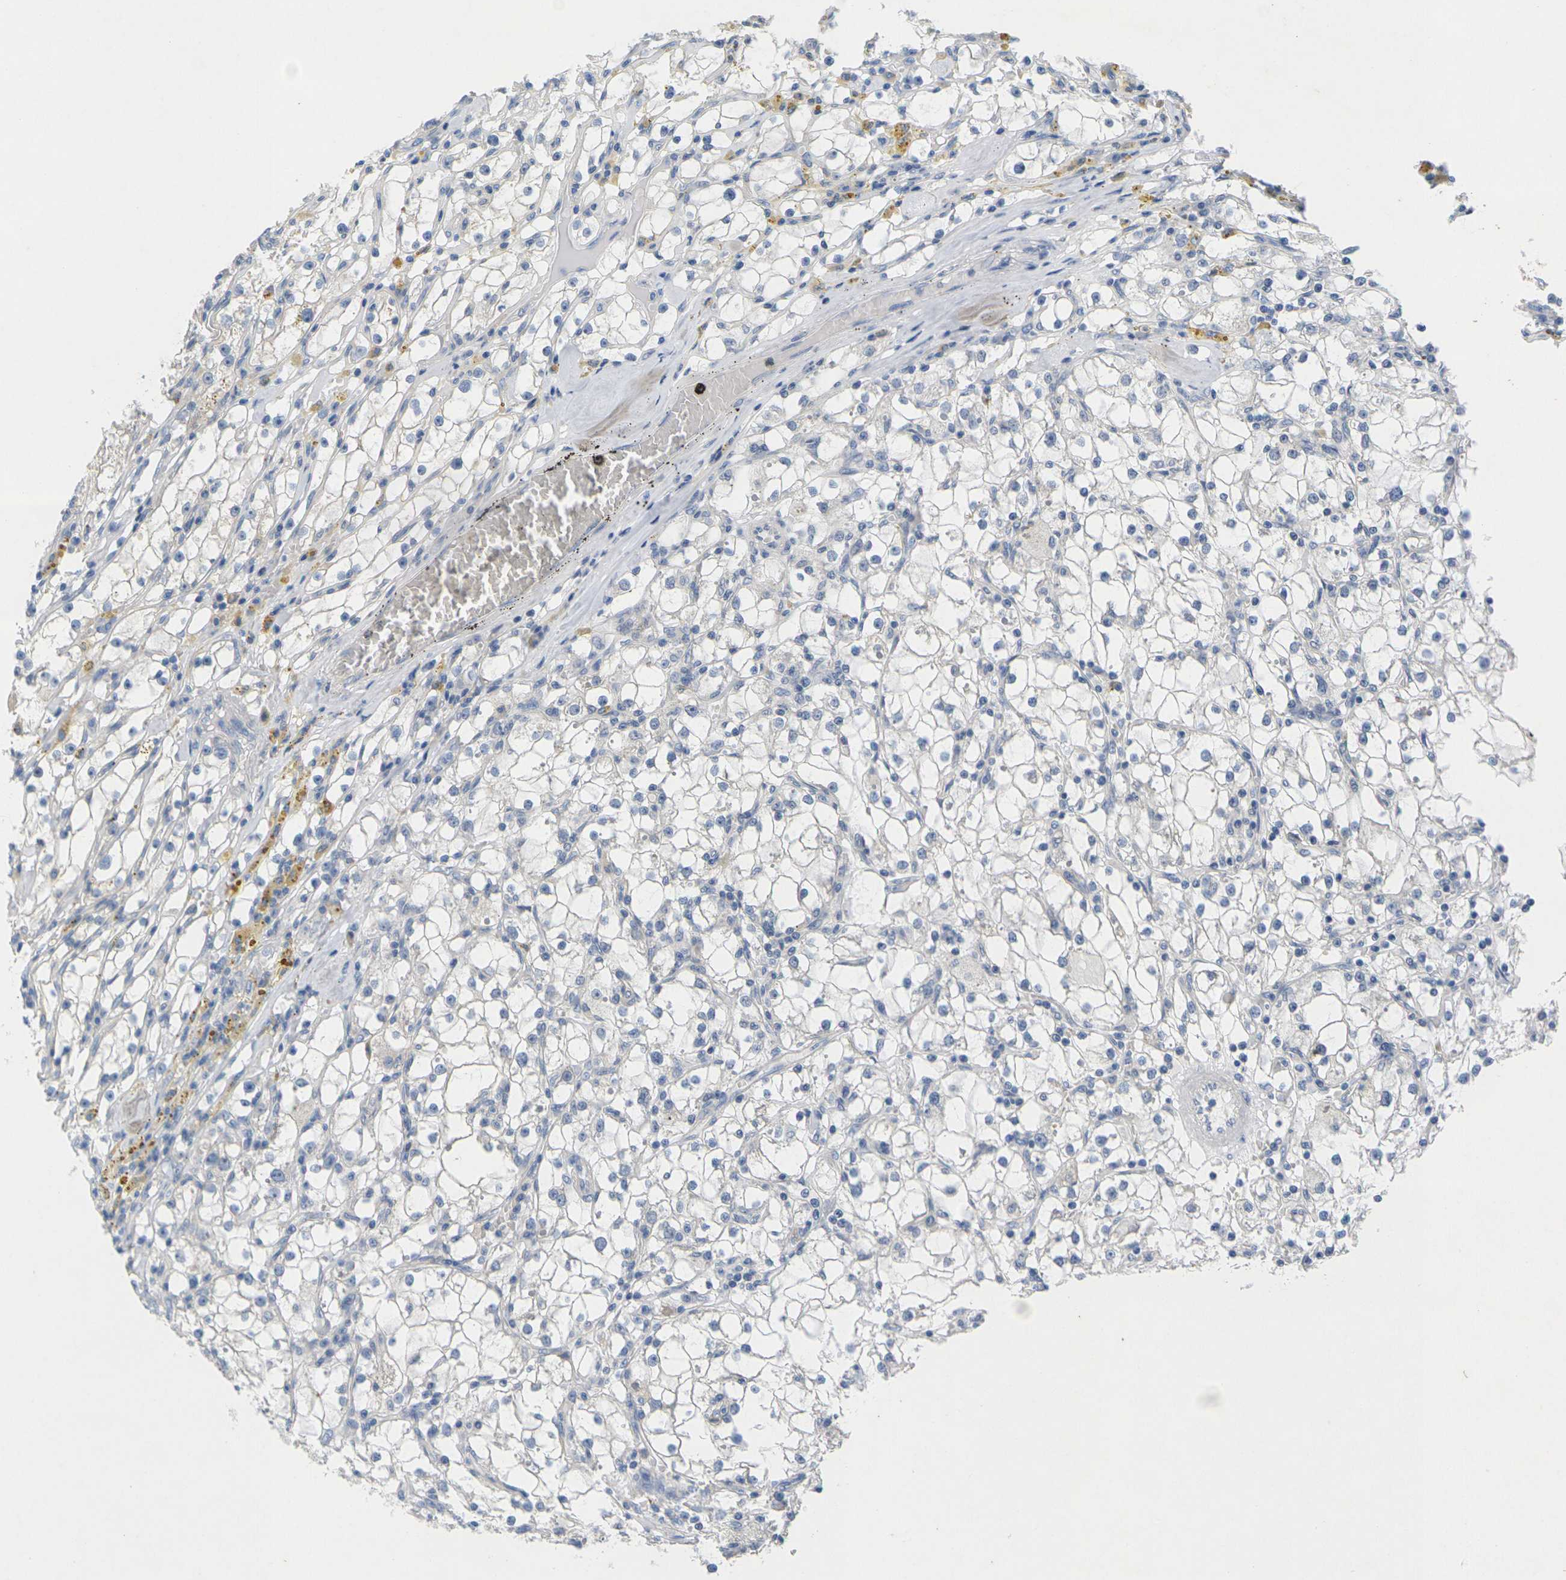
{"staining": {"intensity": "negative", "quantity": "none", "location": "none"}, "tissue": "renal cancer", "cell_type": "Tumor cells", "image_type": "cancer", "snomed": [{"axis": "morphology", "description": "Adenocarcinoma, NOS"}, {"axis": "topography", "description": "Kidney"}], "caption": "Immunohistochemistry of human renal adenocarcinoma demonstrates no positivity in tumor cells. (DAB (3,3'-diaminobenzidine) immunohistochemistry visualized using brightfield microscopy, high magnification).", "gene": "TNNI3", "patient": {"sex": "male", "age": 56}}